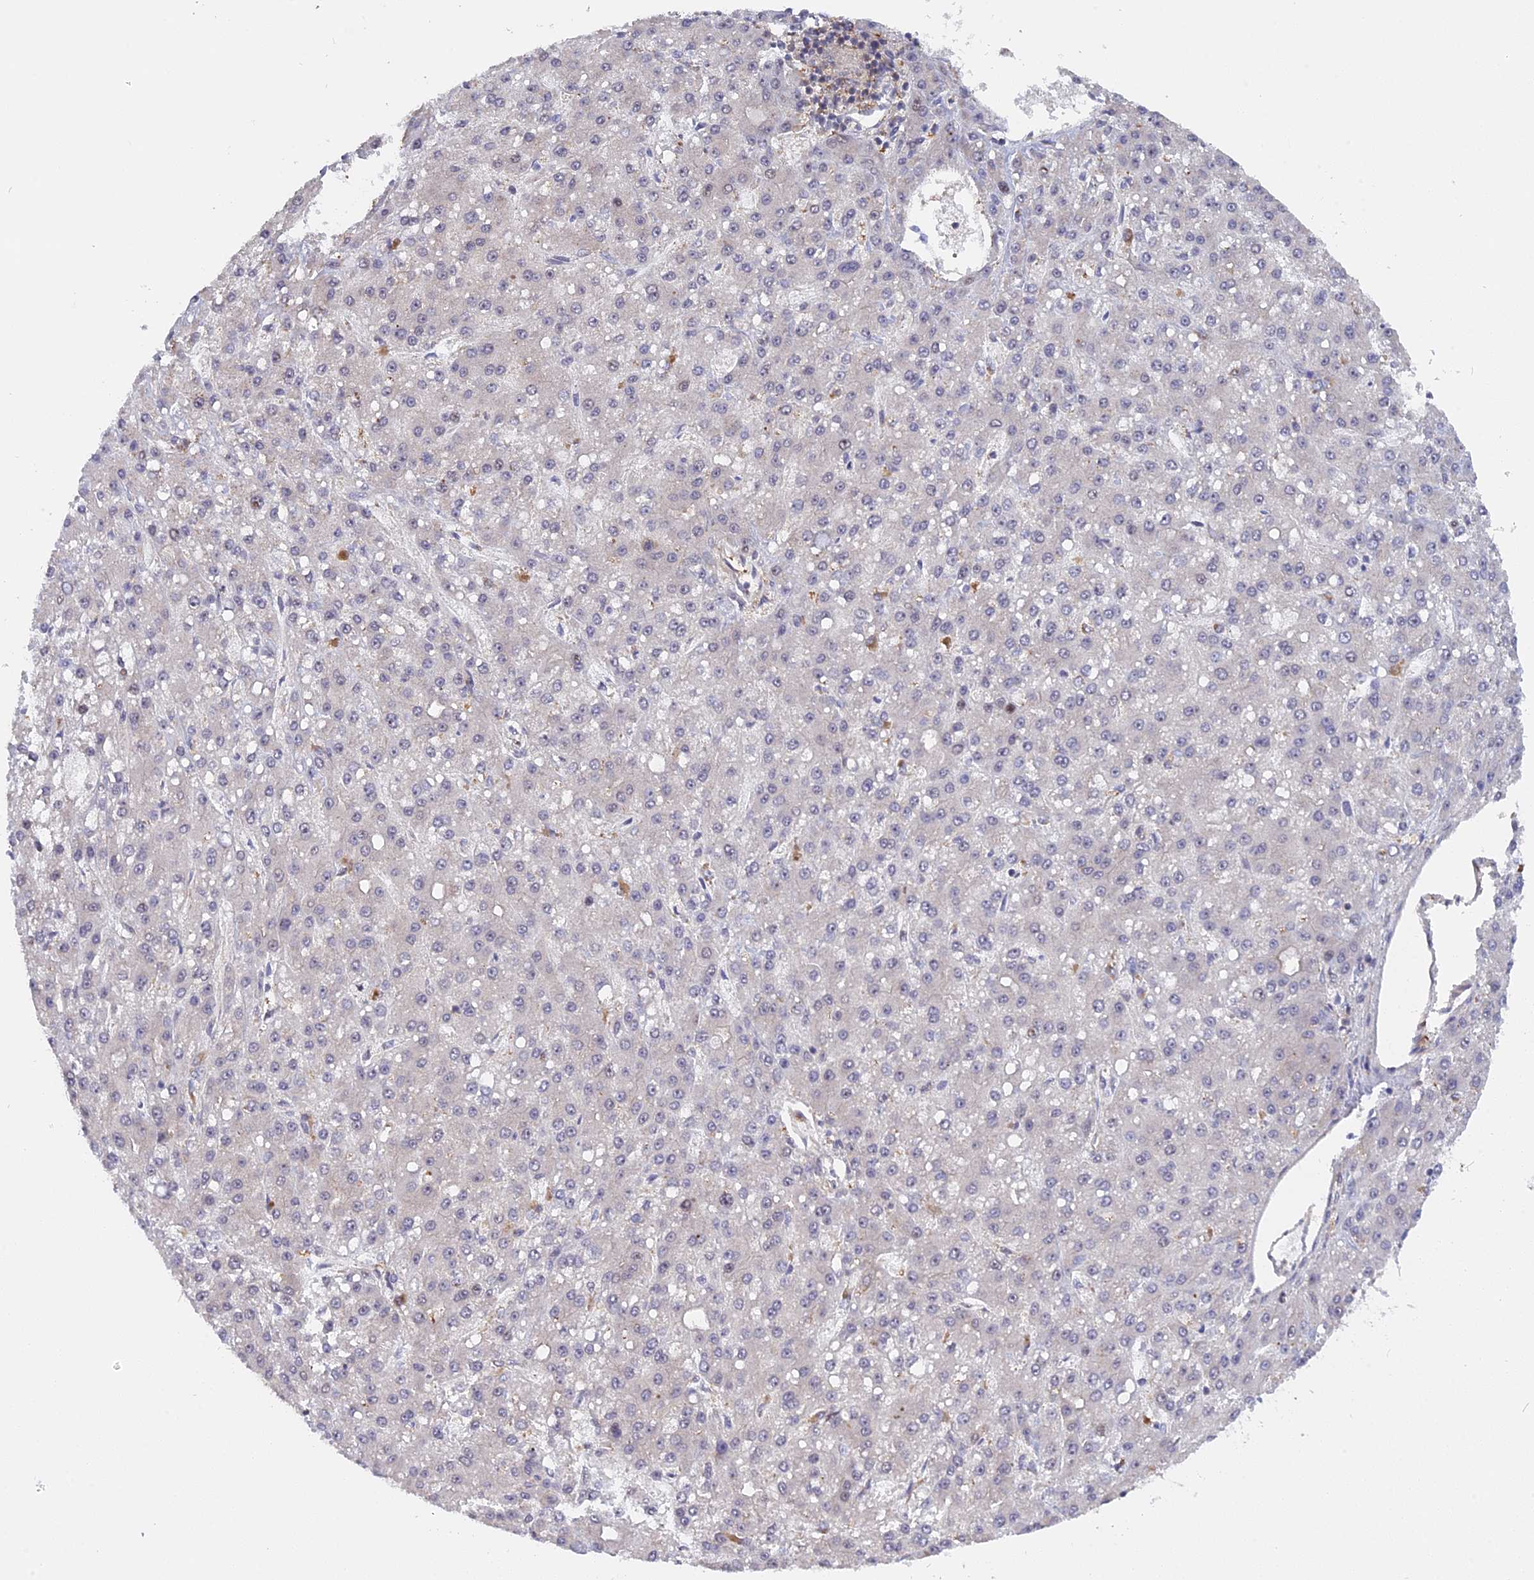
{"staining": {"intensity": "weak", "quantity": "<25%", "location": "nuclear"}, "tissue": "liver cancer", "cell_type": "Tumor cells", "image_type": "cancer", "snomed": [{"axis": "morphology", "description": "Carcinoma, Hepatocellular, NOS"}, {"axis": "topography", "description": "Liver"}], "caption": "This is an IHC histopathology image of human liver hepatocellular carcinoma. There is no expression in tumor cells.", "gene": "ZNF428", "patient": {"sex": "male", "age": 67}}